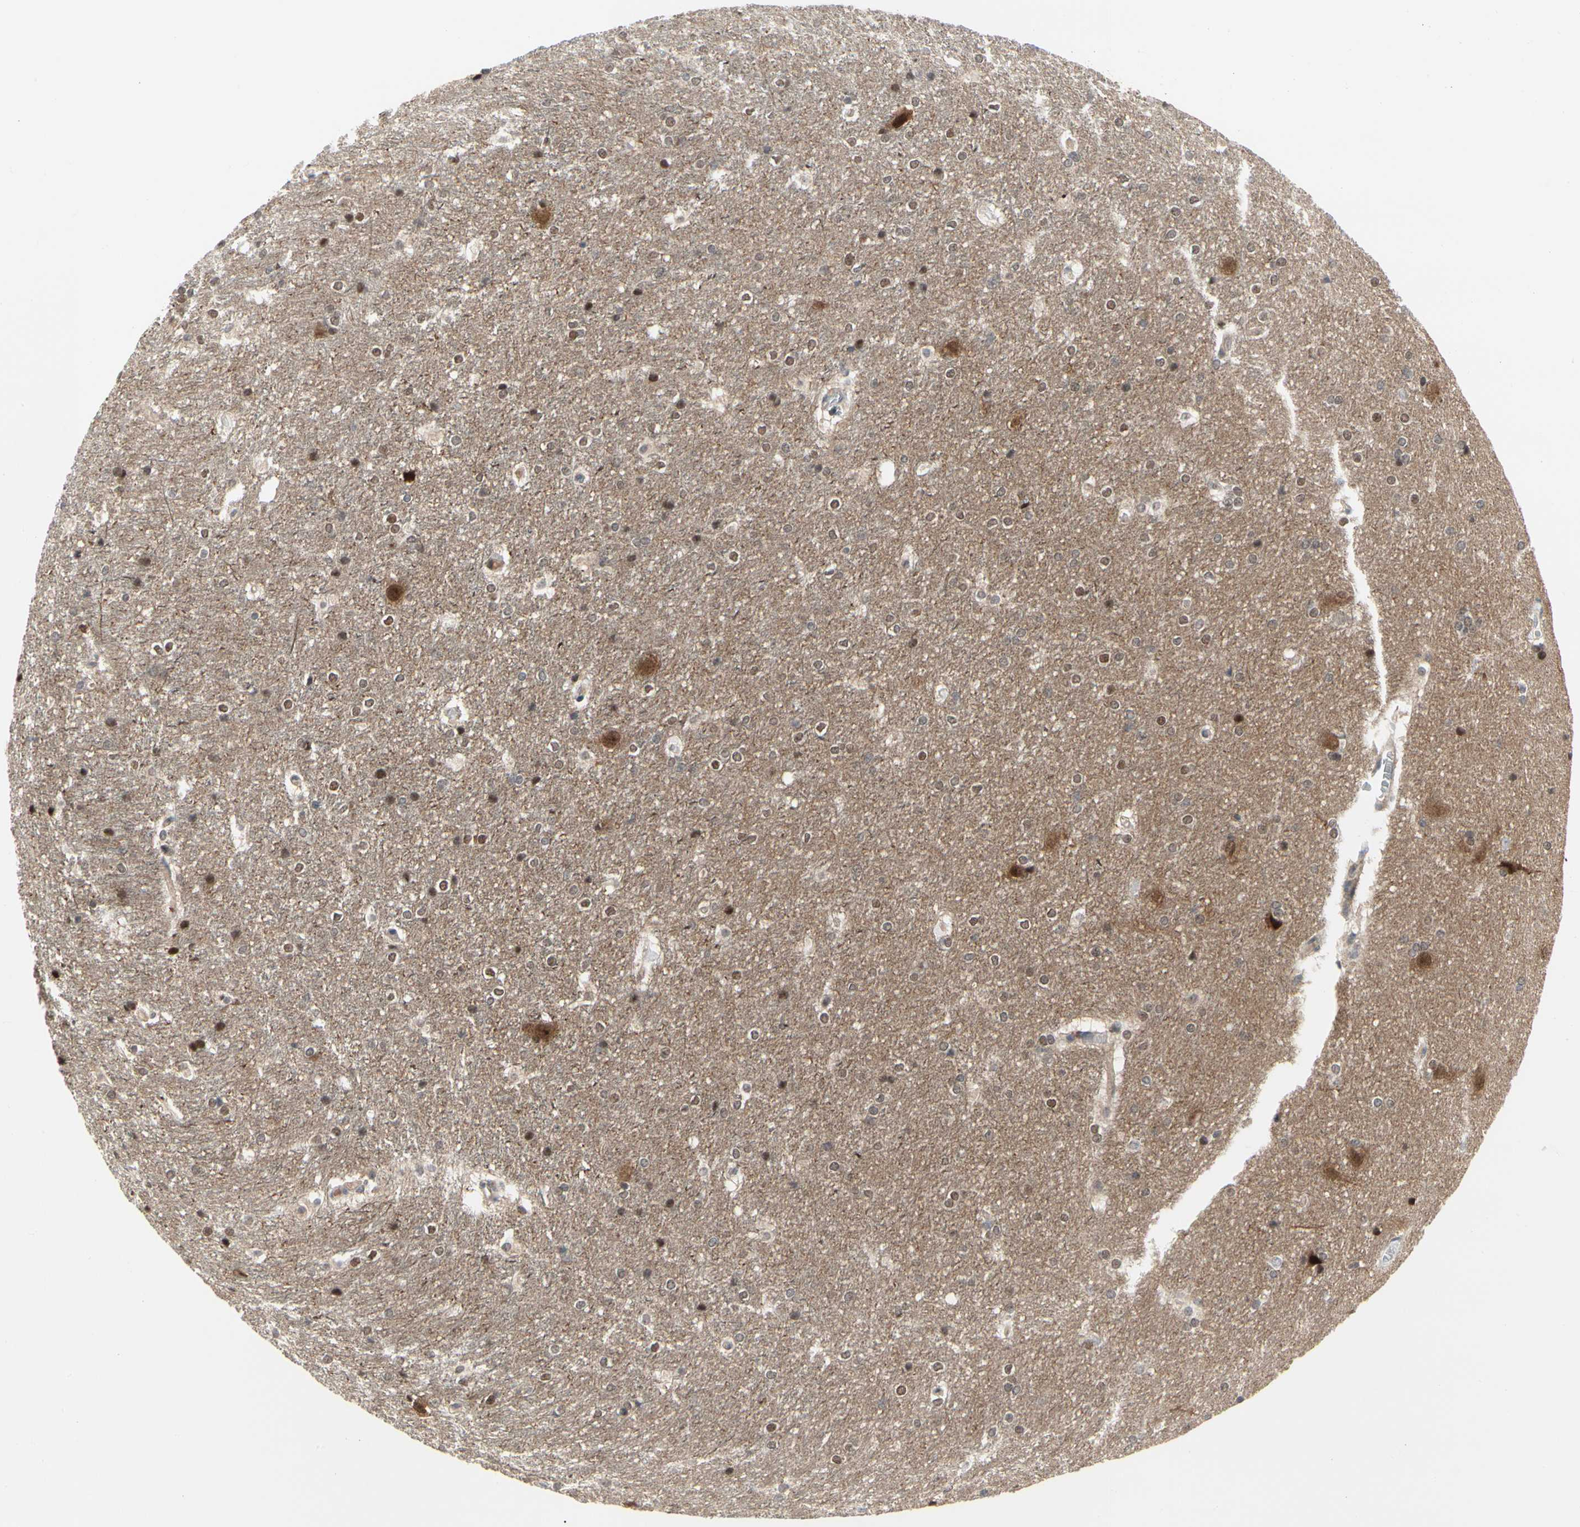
{"staining": {"intensity": "moderate", "quantity": ">75%", "location": "cytoplasmic/membranous"}, "tissue": "hippocampus", "cell_type": "Glial cells", "image_type": "normal", "snomed": [{"axis": "morphology", "description": "Normal tissue, NOS"}, {"axis": "topography", "description": "Hippocampus"}], "caption": "The micrograph exhibits immunohistochemical staining of unremarkable hippocampus. There is moderate cytoplasmic/membranous staining is identified in approximately >75% of glial cells.", "gene": "CDK5", "patient": {"sex": "female", "age": 19}}